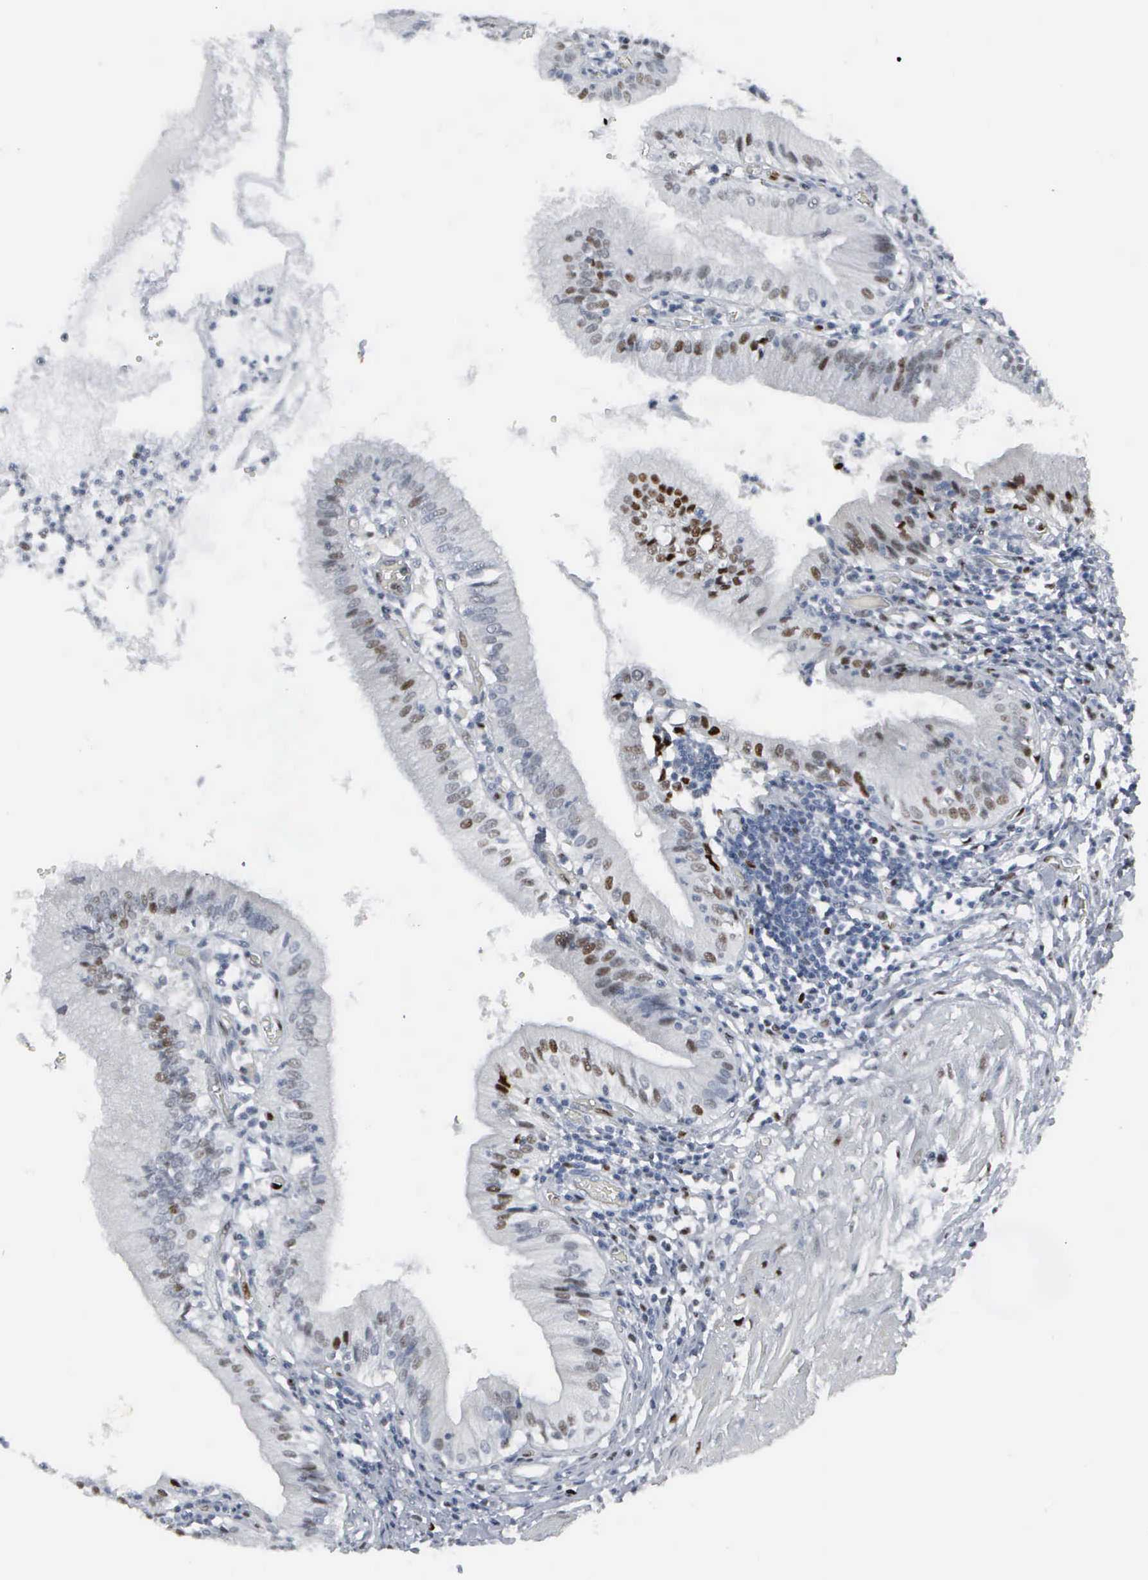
{"staining": {"intensity": "moderate", "quantity": ">75%", "location": "nuclear"}, "tissue": "gallbladder", "cell_type": "Glandular cells", "image_type": "normal", "snomed": [{"axis": "morphology", "description": "Normal tissue, NOS"}, {"axis": "topography", "description": "Gallbladder"}], "caption": "IHC (DAB (3,3'-diaminobenzidine)) staining of benign human gallbladder displays moderate nuclear protein staining in about >75% of glandular cells. (IHC, brightfield microscopy, high magnification).", "gene": "CCND3", "patient": {"sex": "male", "age": 58}}